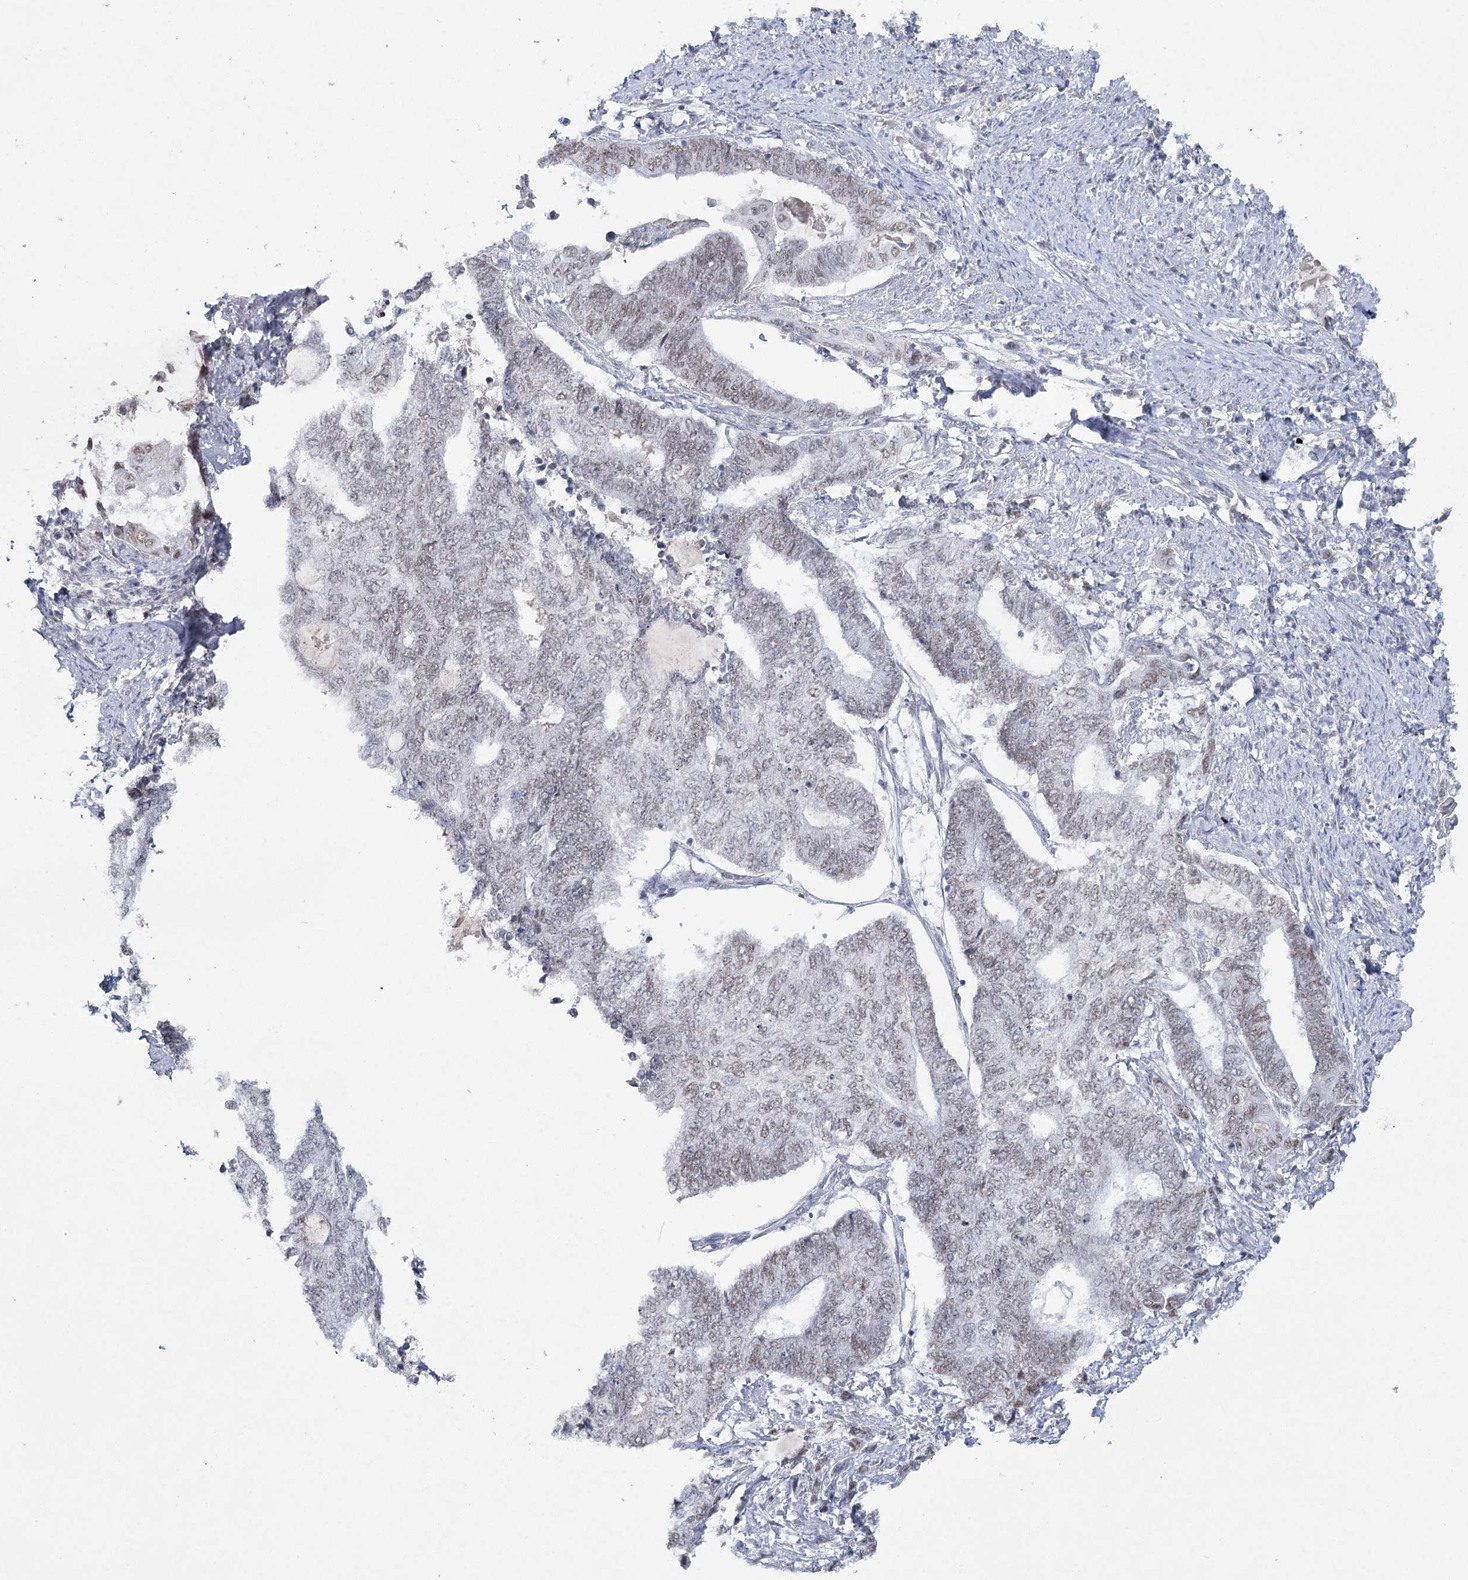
{"staining": {"intensity": "weak", "quantity": ">75%", "location": "nuclear"}, "tissue": "endometrial cancer", "cell_type": "Tumor cells", "image_type": "cancer", "snomed": [{"axis": "morphology", "description": "Adenocarcinoma, NOS"}, {"axis": "topography", "description": "Uterus"}, {"axis": "topography", "description": "Endometrium"}], "caption": "Immunohistochemistry (DAB) staining of human endometrial cancer exhibits weak nuclear protein positivity in approximately >75% of tumor cells.", "gene": "ZC3H8", "patient": {"sex": "female", "age": 70}}